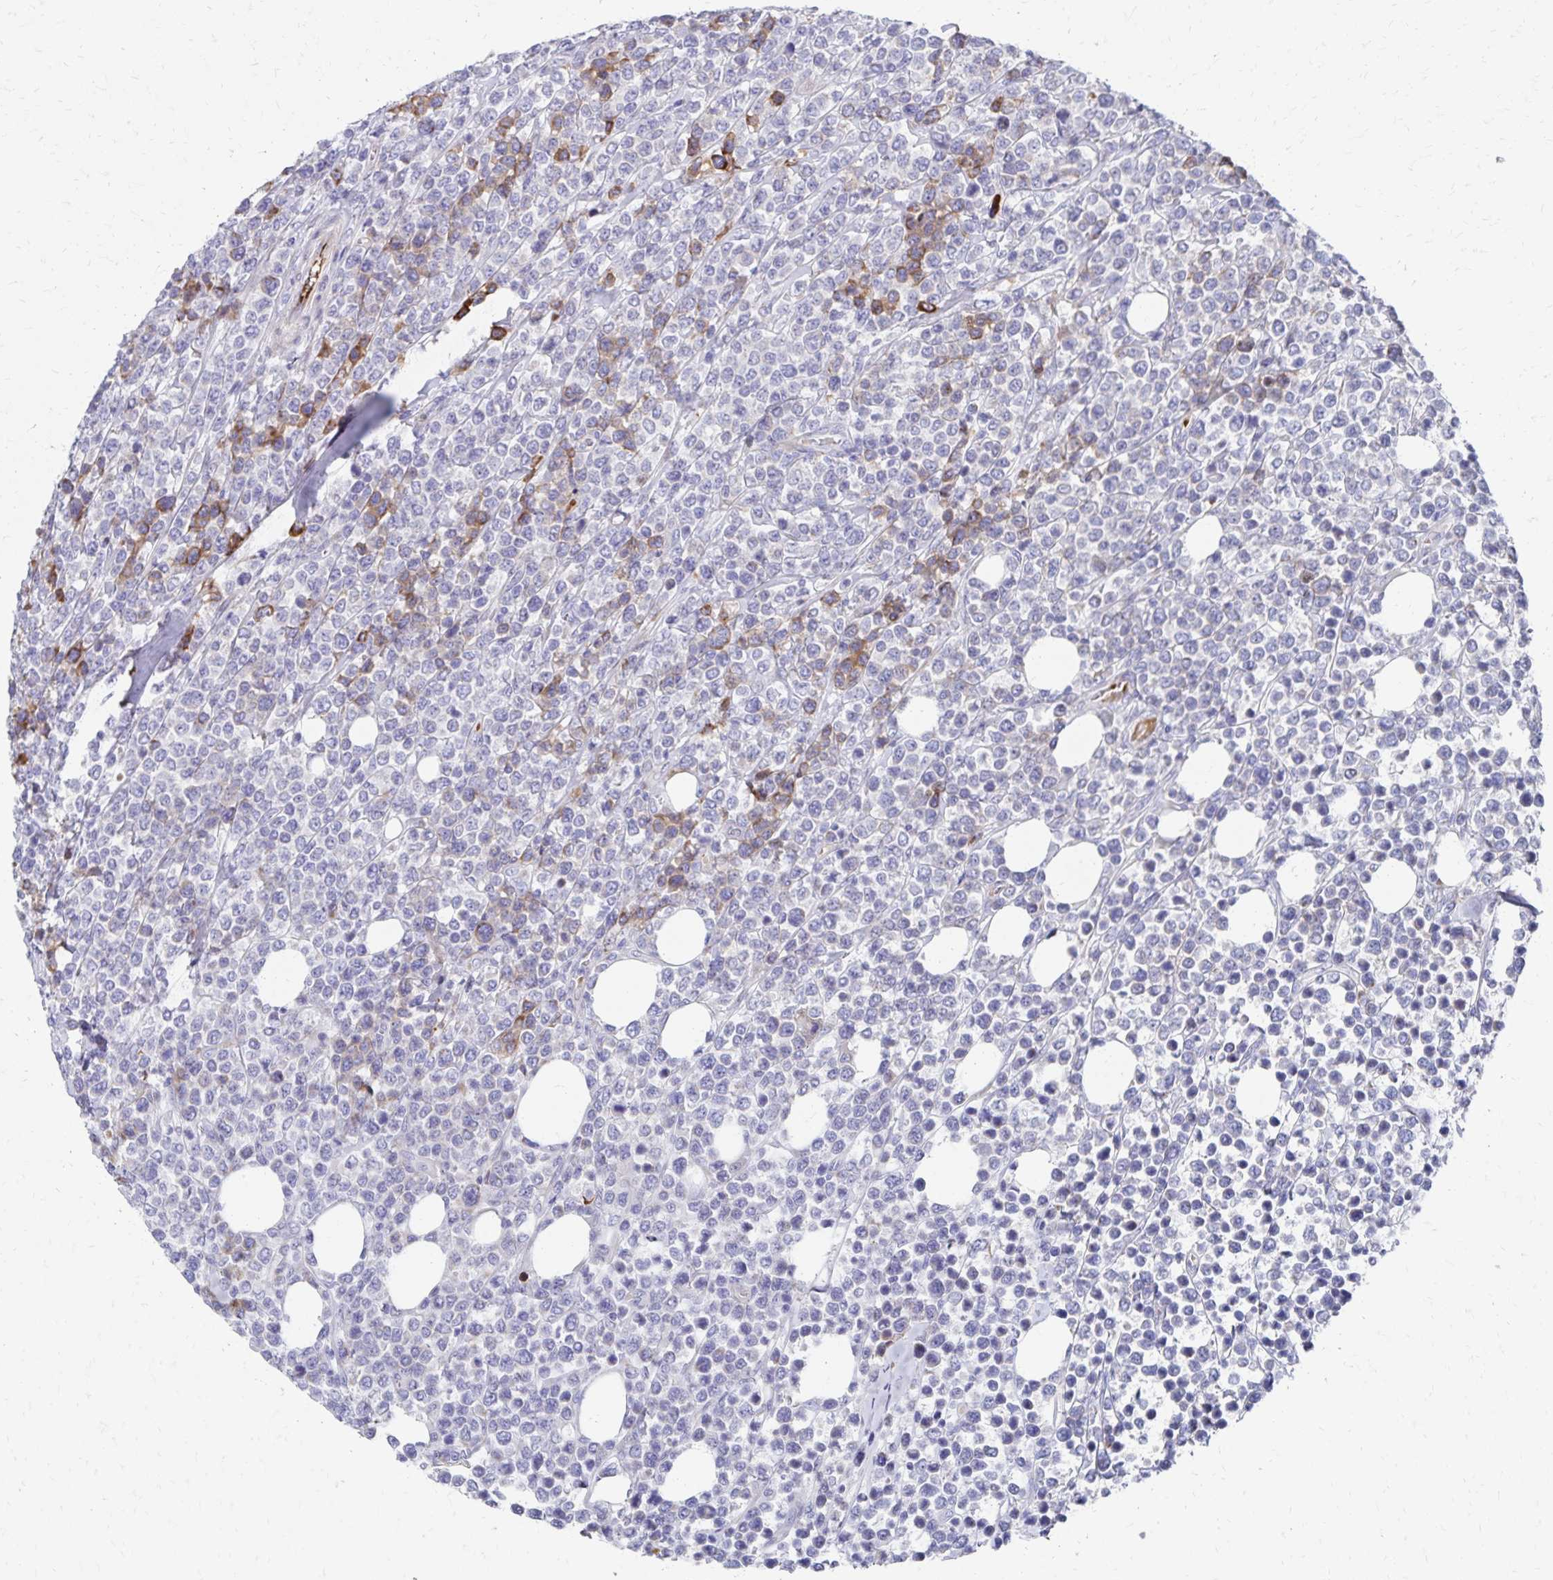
{"staining": {"intensity": "moderate", "quantity": "<25%", "location": "cytoplasmic/membranous"}, "tissue": "lymphoma", "cell_type": "Tumor cells", "image_type": "cancer", "snomed": [{"axis": "morphology", "description": "Malignant lymphoma, non-Hodgkin's type, High grade"}, {"axis": "topography", "description": "Soft tissue"}], "caption": "Immunohistochemistry (IHC) of lymphoma exhibits low levels of moderate cytoplasmic/membranous expression in about <25% of tumor cells. (DAB = brown stain, brightfield microscopy at high magnification).", "gene": "NECAP1", "patient": {"sex": "female", "age": 56}}